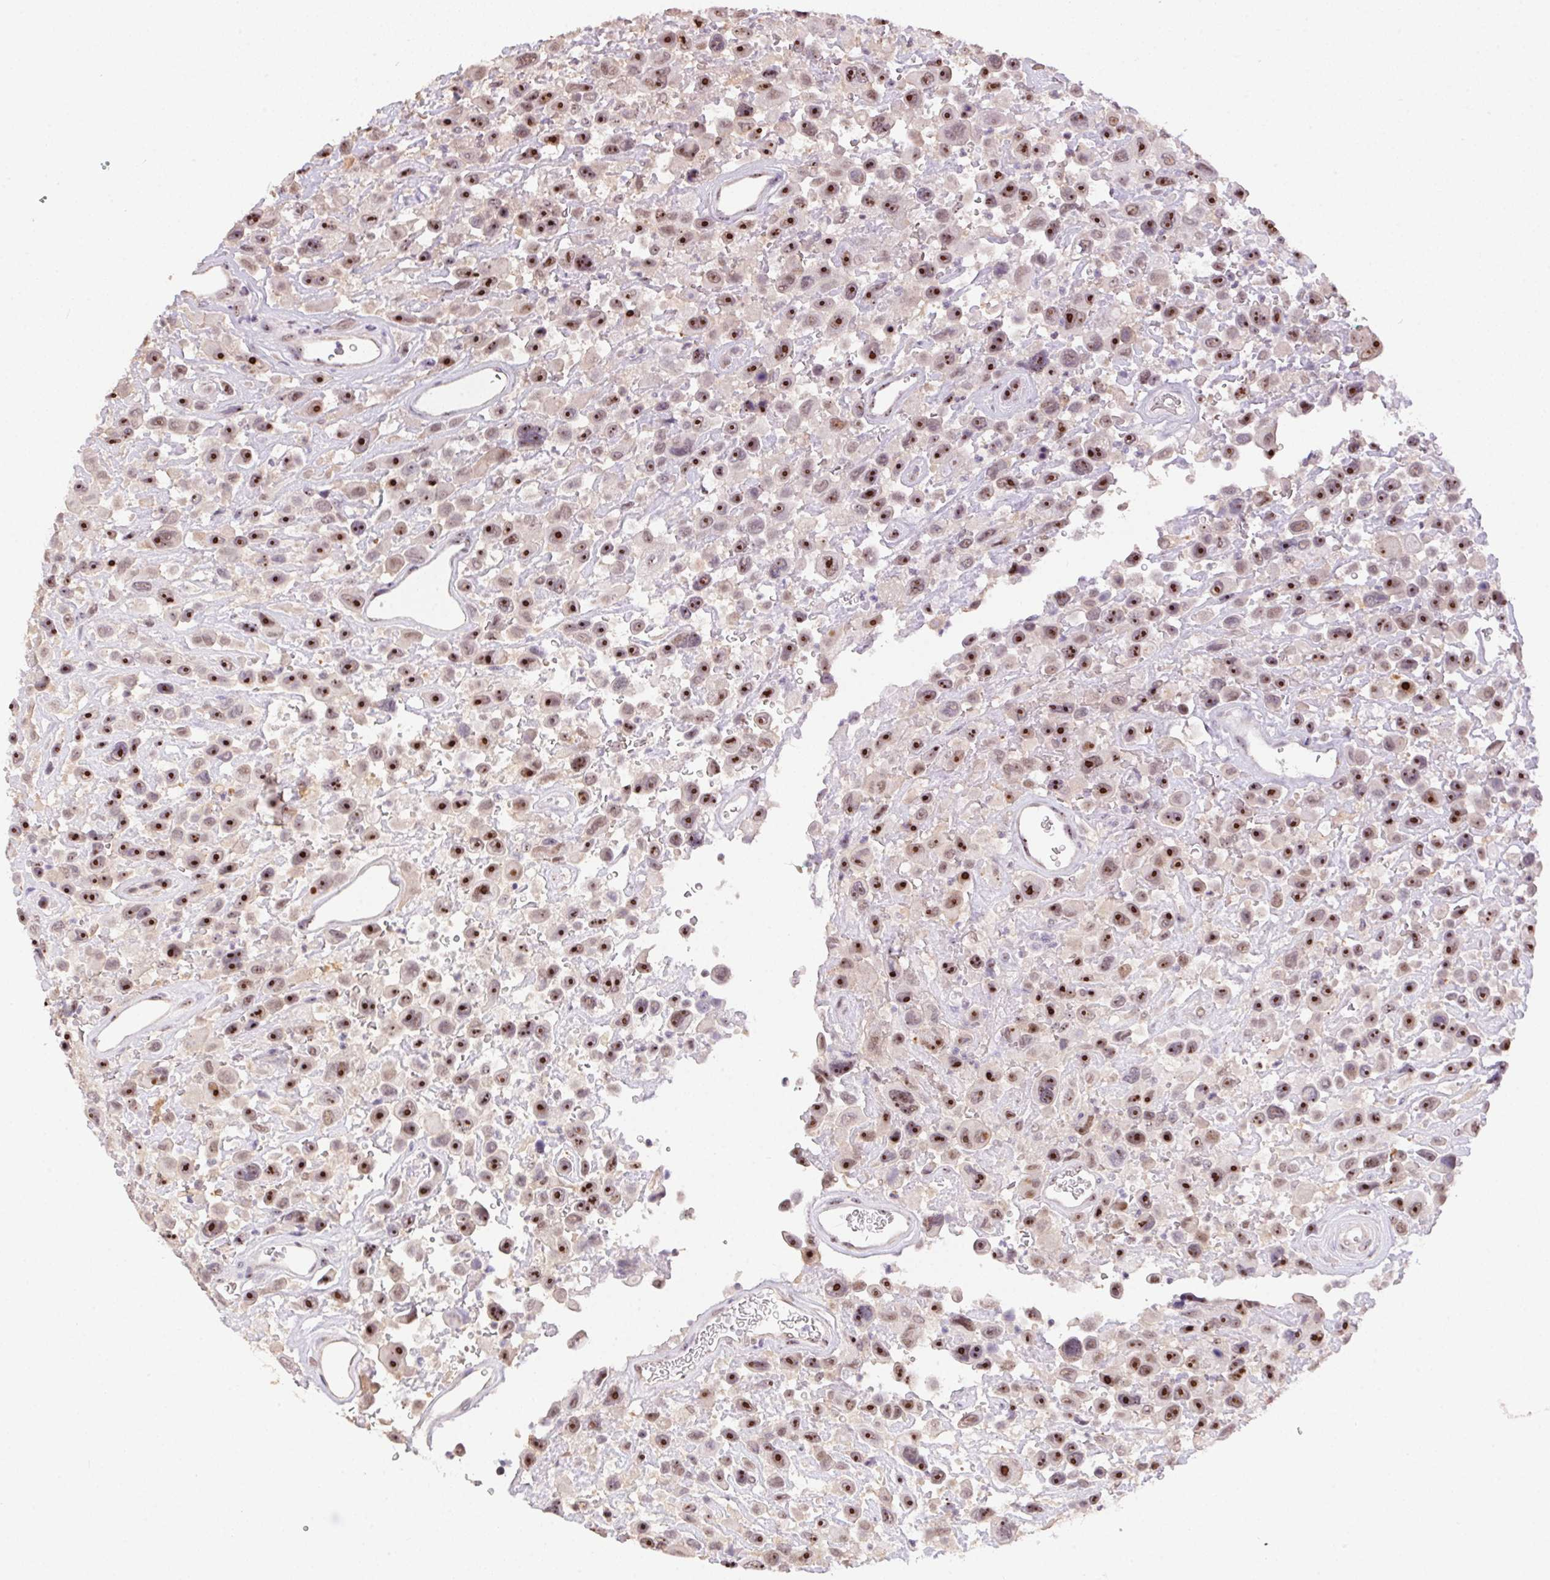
{"staining": {"intensity": "strong", "quantity": "25%-75%", "location": "nuclear"}, "tissue": "urothelial cancer", "cell_type": "Tumor cells", "image_type": "cancer", "snomed": [{"axis": "morphology", "description": "Urothelial carcinoma, High grade"}, {"axis": "topography", "description": "Urinary bladder"}], "caption": "An immunohistochemistry (IHC) histopathology image of neoplastic tissue is shown. Protein staining in brown shows strong nuclear positivity in urothelial cancer within tumor cells.", "gene": "BATF2", "patient": {"sex": "male", "age": 53}}